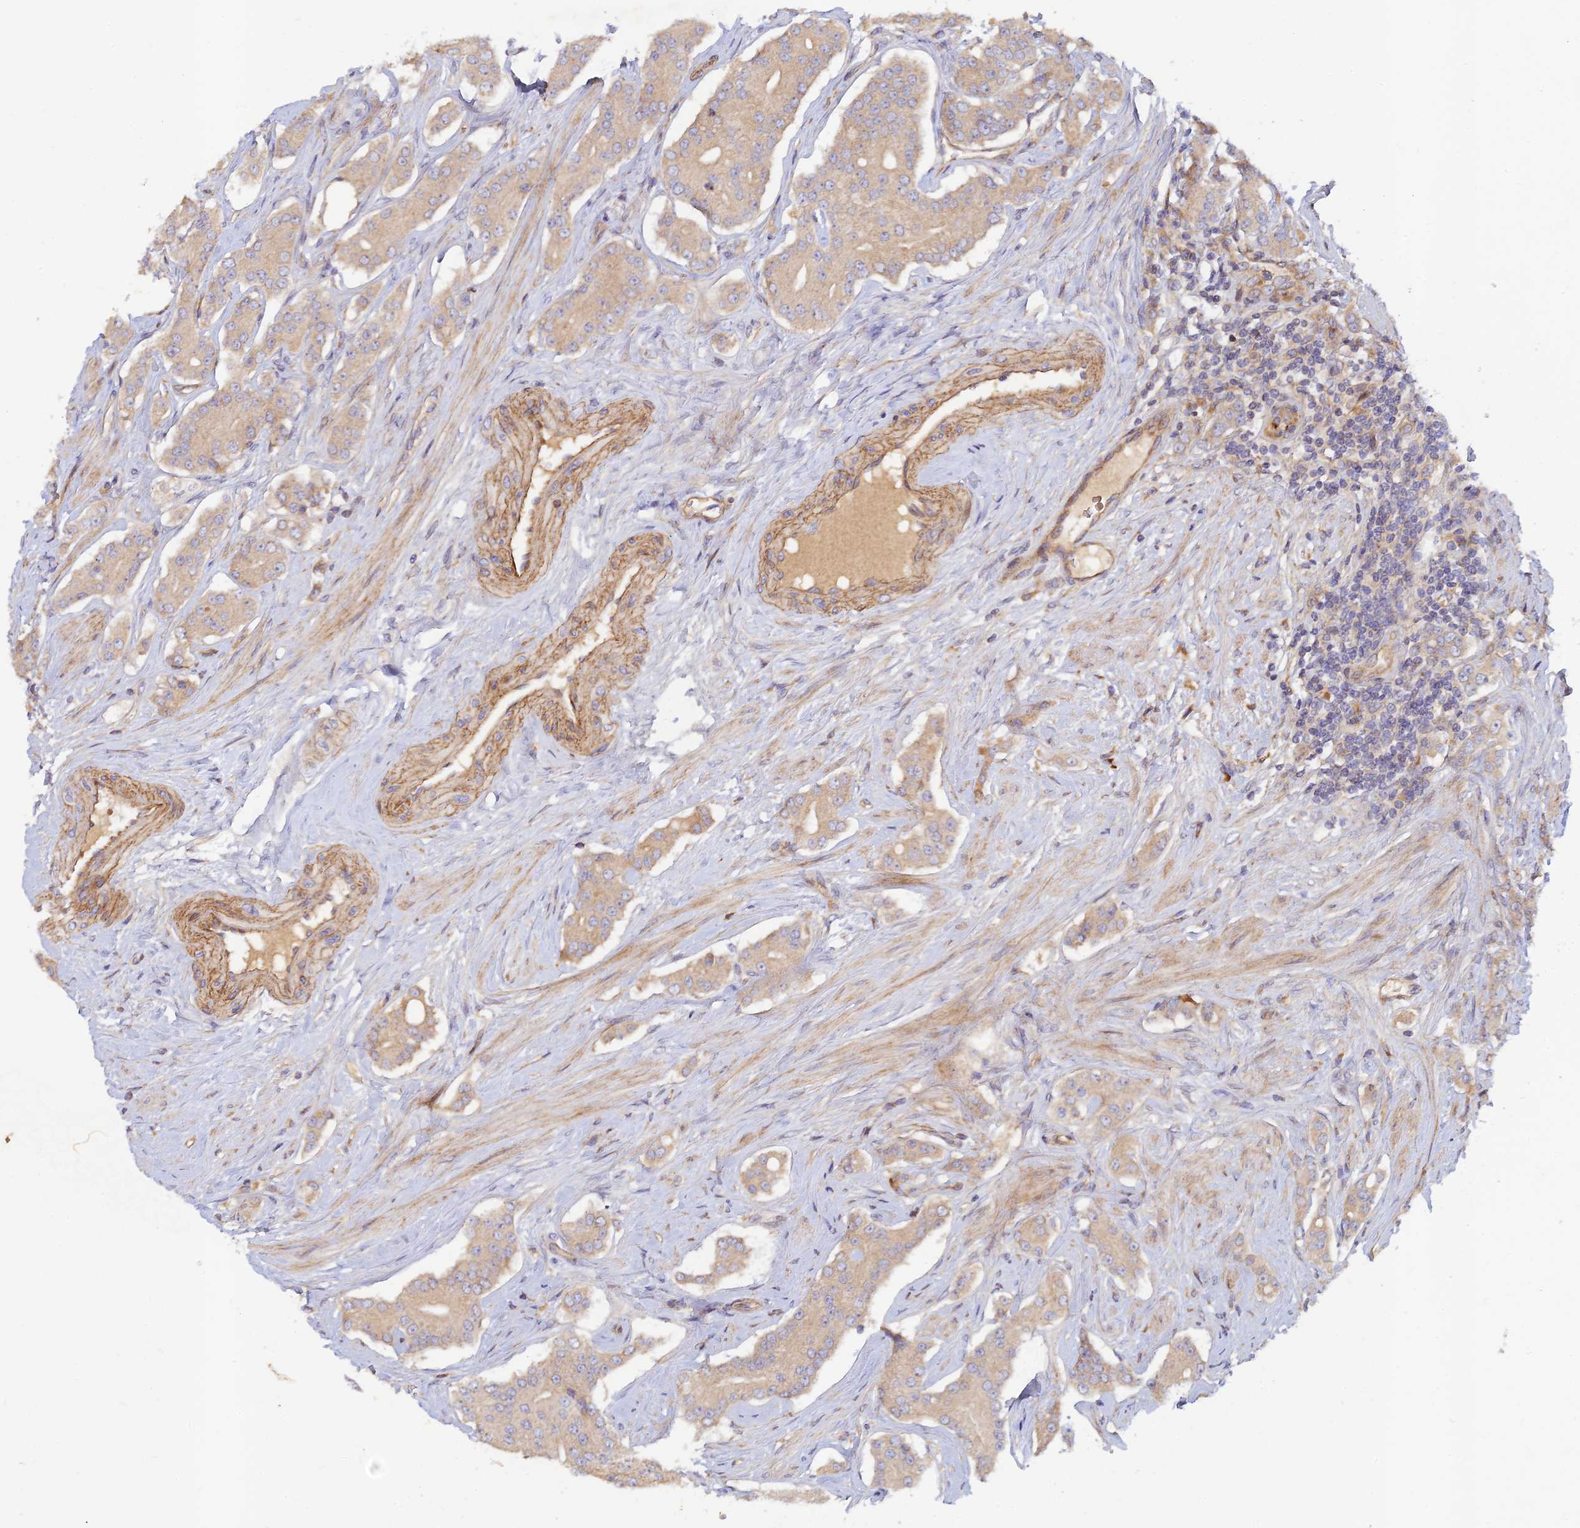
{"staining": {"intensity": "weak", "quantity": "25%-75%", "location": "cytoplasmic/membranous"}, "tissue": "prostate cancer", "cell_type": "Tumor cells", "image_type": "cancer", "snomed": [{"axis": "morphology", "description": "Adenocarcinoma, High grade"}, {"axis": "topography", "description": "Prostate"}], "caption": "Human prostate cancer stained with a protein marker displays weak staining in tumor cells.", "gene": "GMCL1", "patient": {"sex": "male", "age": 71}}